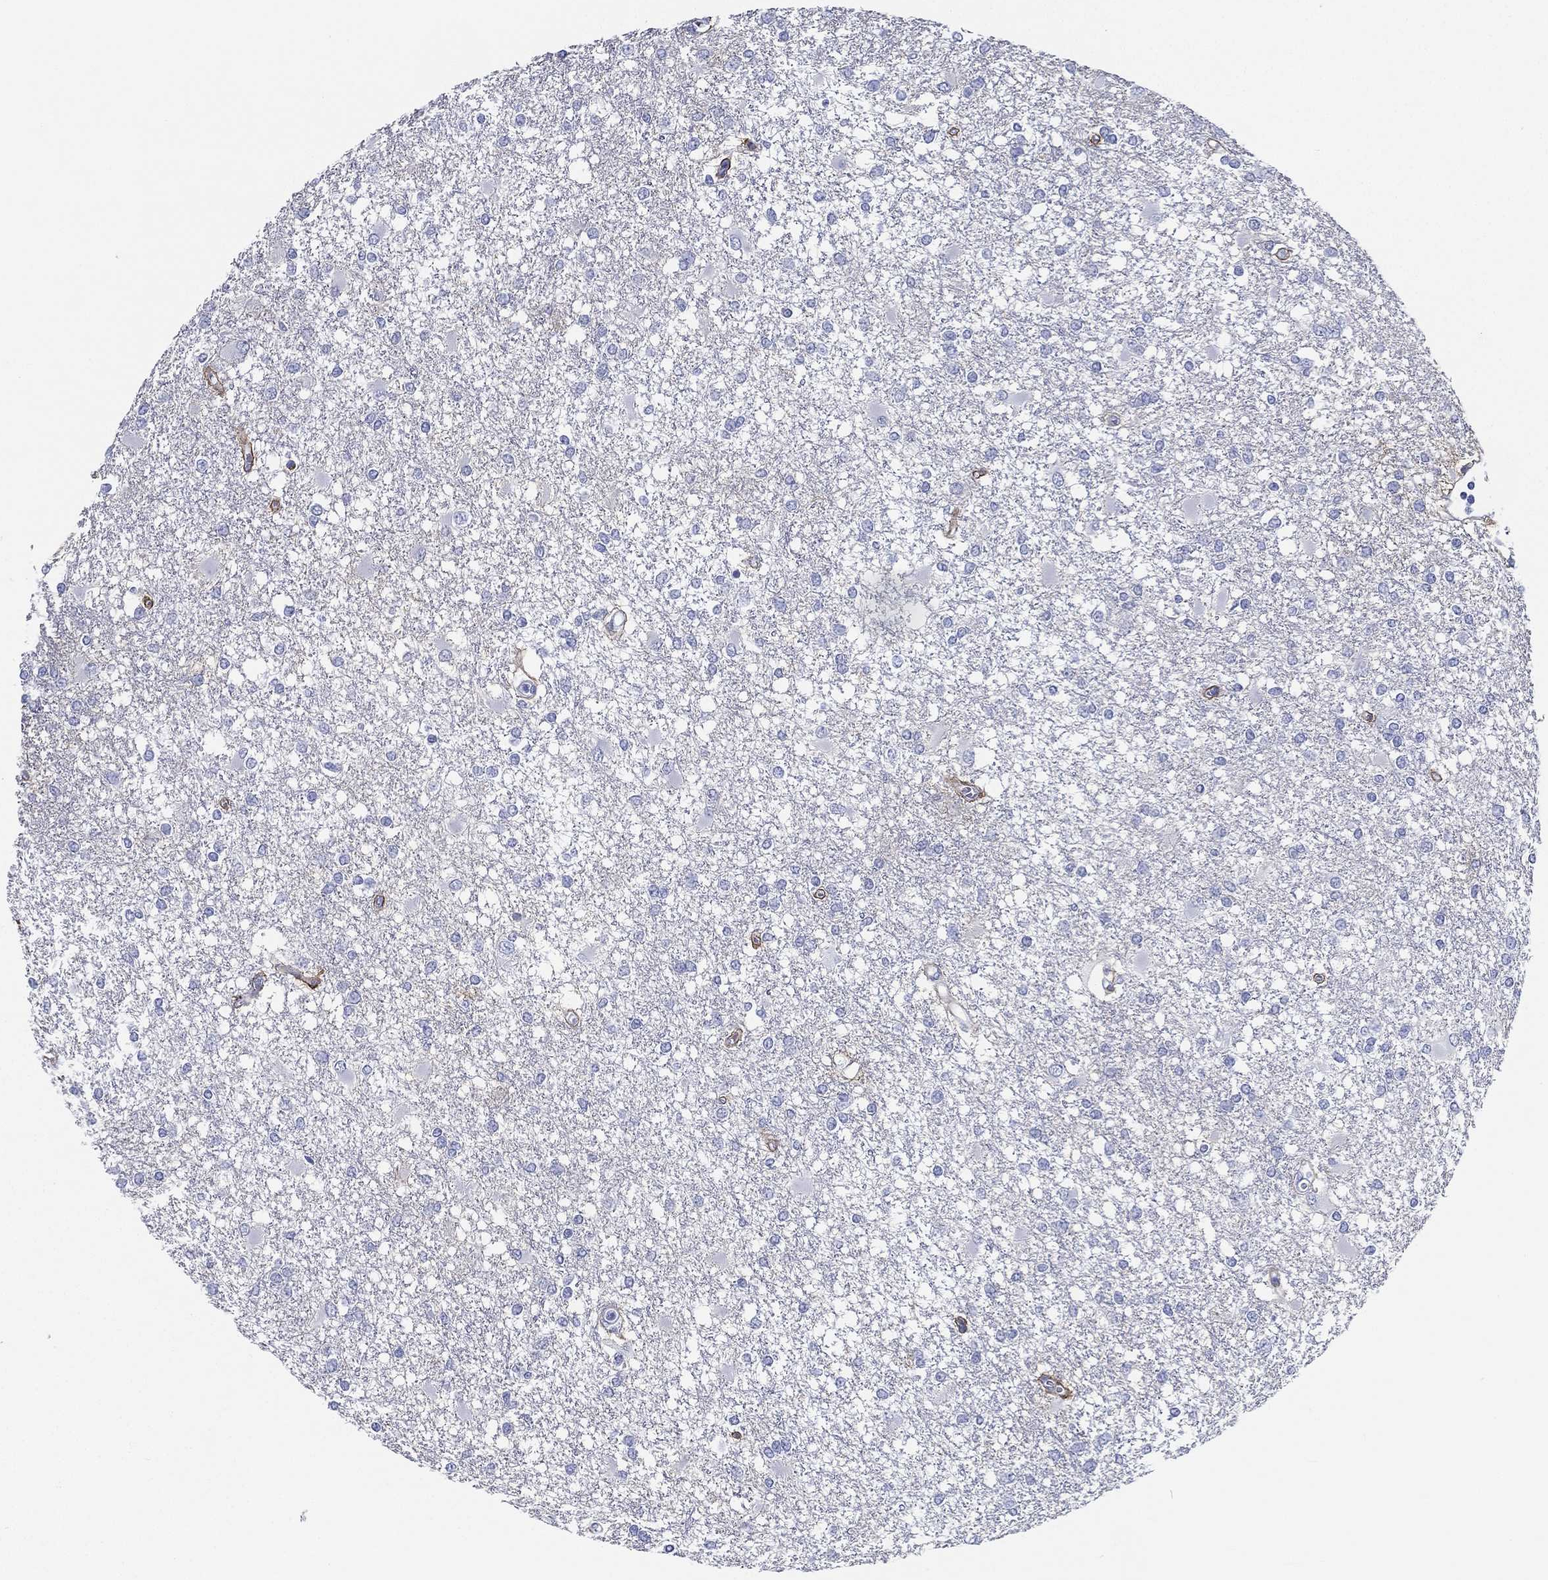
{"staining": {"intensity": "negative", "quantity": "none", "location": "none"}, "tissue": "glioma", "cell_type": "Tumor cells", "image_type": "cancer", "snomed": [{"axis": "morphology", "description": "Glioma, malignant, High grade"}, {"axis": "topography", "description": "Cerebral cortex"}], "caption": "Tumor cells are negative for protein expression in human glioma. (Brightfield microscopy of DAB (3,3'-diaminobenzidine) IHC at high magnification).", "gene": "TMEM252", "patient": {"sex": "male", "age": 79}}